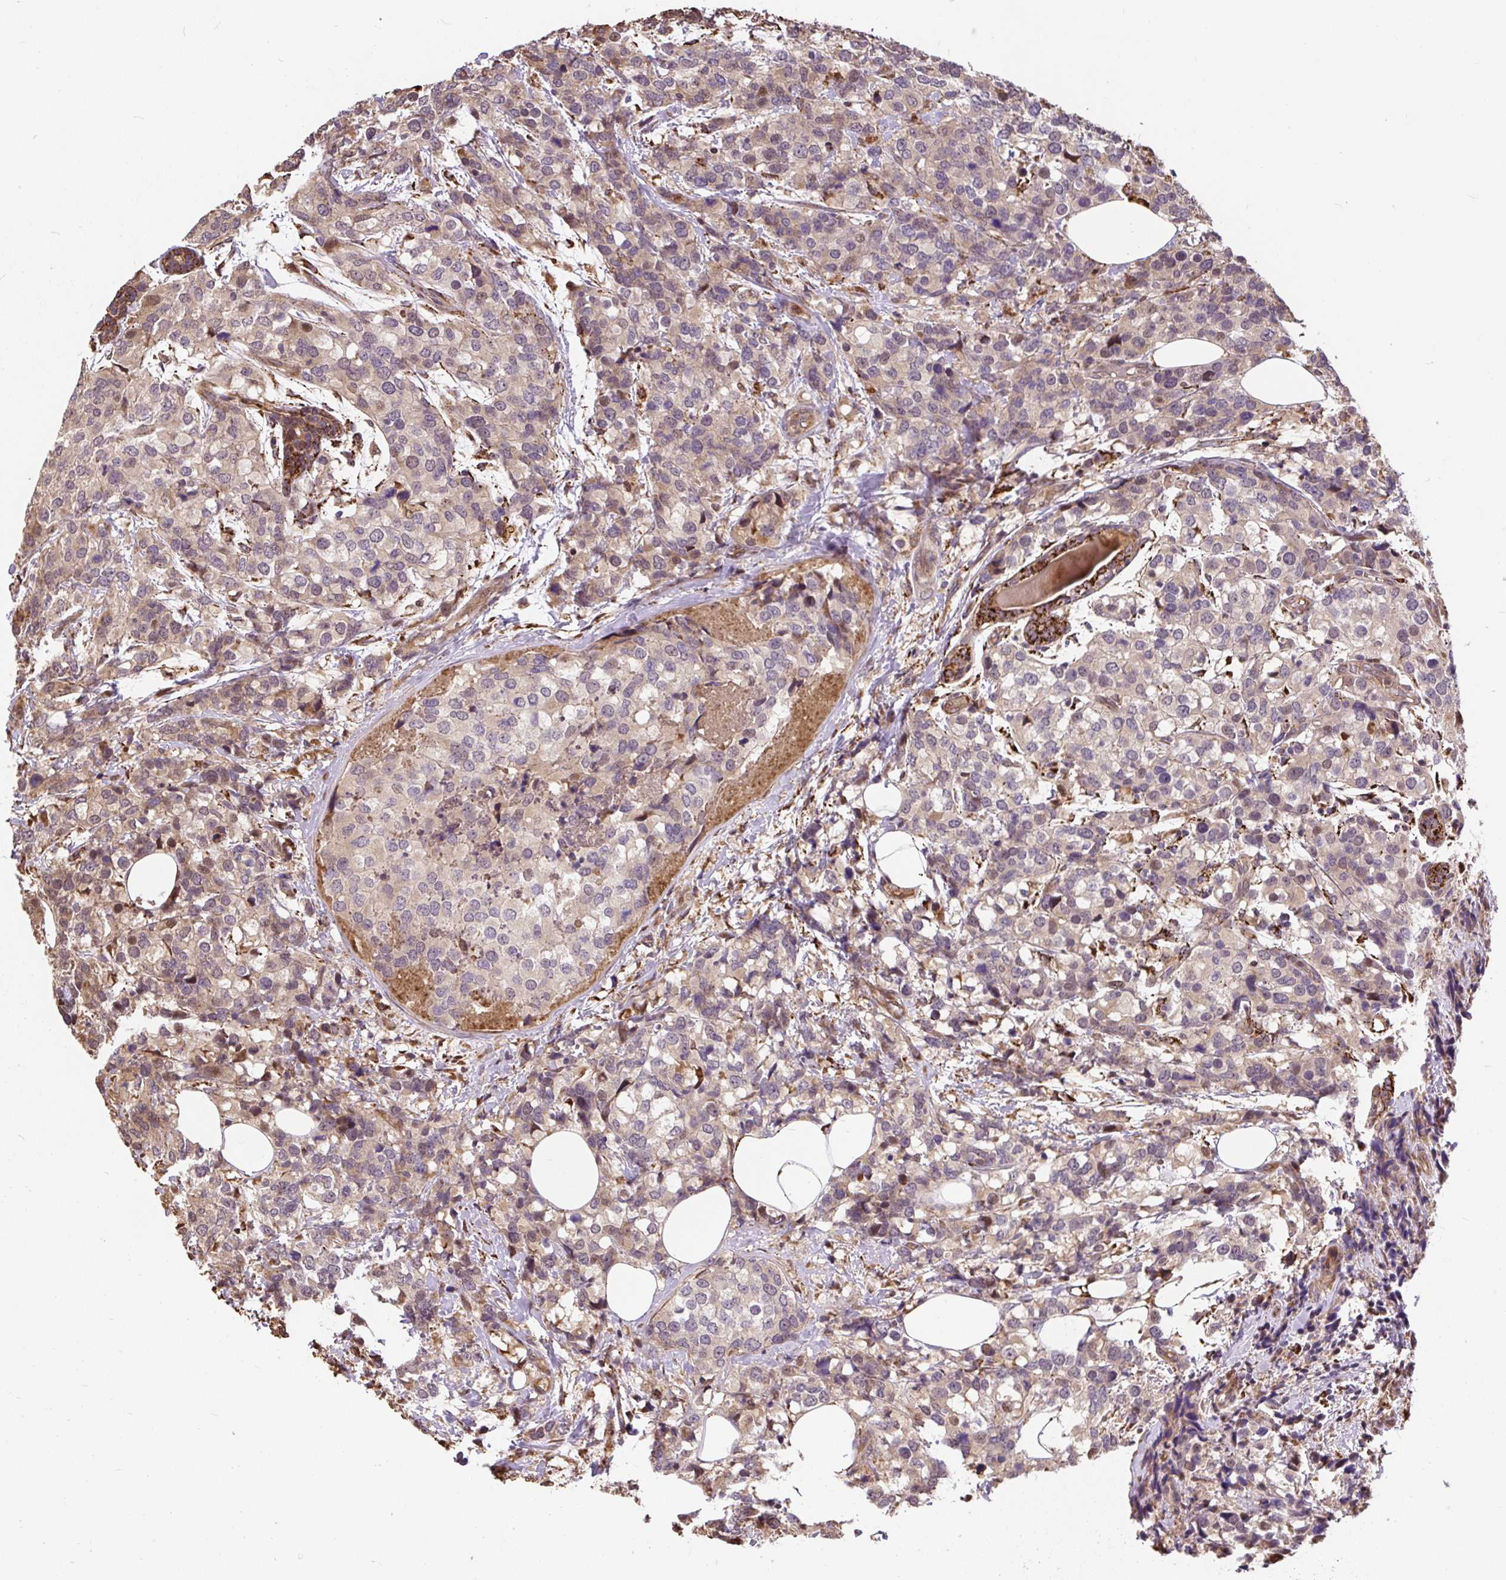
{"staining": {"intensity": "weak", "quantity": "<25%", "location": "cytoplasmic/membranous,nuclear"}, "tissue": "breast cancer", "cell_type": "Tumor cells", "image_type": "cancer", "snomed": [{"axis": "morphology", "description": "Lobular carcinoma"}, {"axis": "topography", "description": "Breast"}], "caption": "Breast cancer was stained to show a protein in brown. There is no significant staining in tumor cells.", "gene": "PUS7L", "patient": {"sex": "female", "age": 59}}